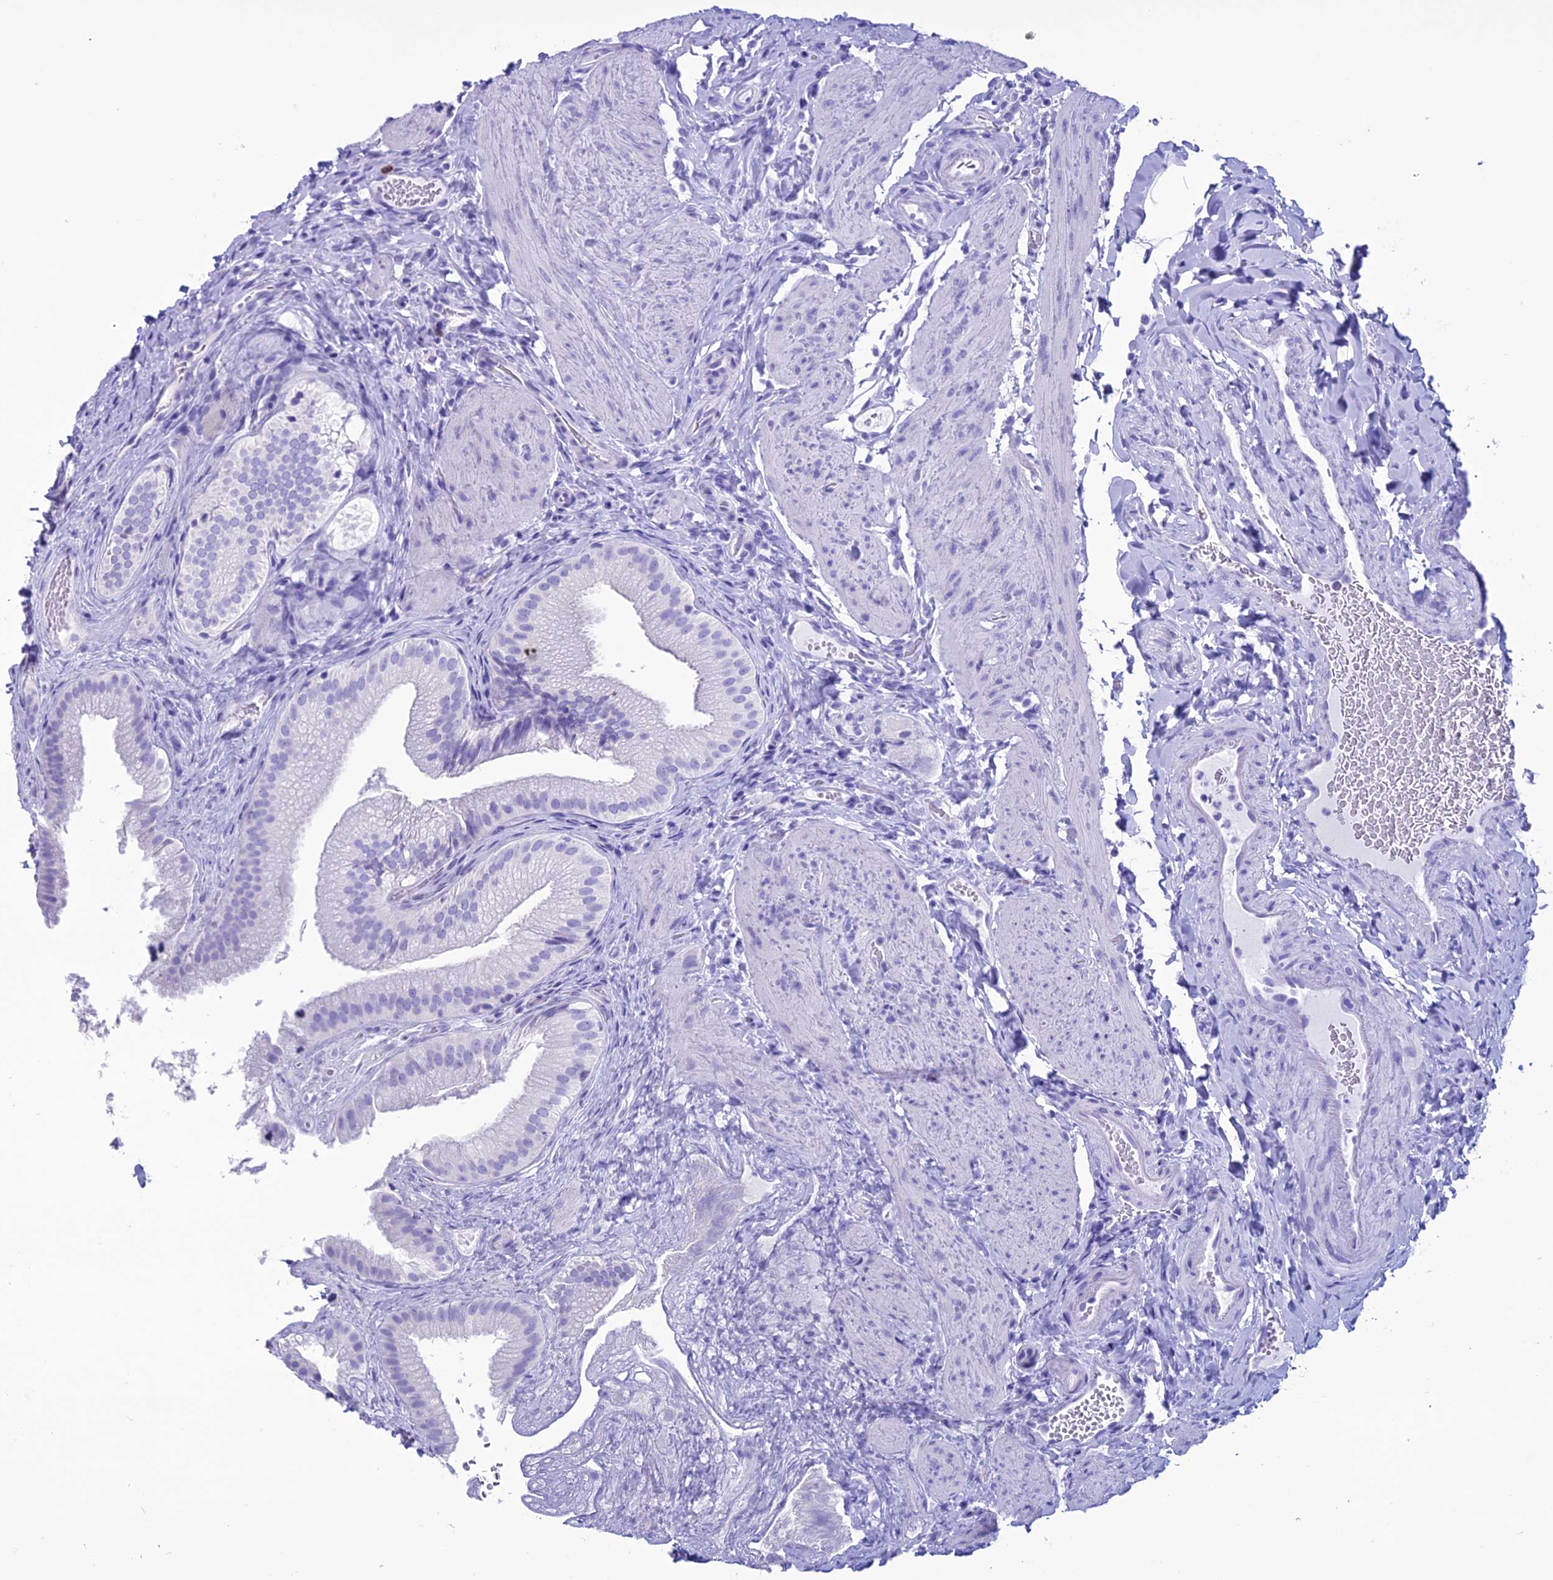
{"staining": {"intensity": "negative", "quantity": "none", "location": "none"}, "tissue": "gallbladder", "cell_type": "Glandular cells", "image_type": "normal", "snomed": [{"axis": "morphology", "description": "Normal tissue, NOS"}, {"axis": "topography", "description": "Gallbladder"}], "caption": "Immunohistochemistry of benign human gallbladder demonstrates no staining in glandular cells.", "gene": "MZB1", "patient": {"sex": "female", "age": 30}}